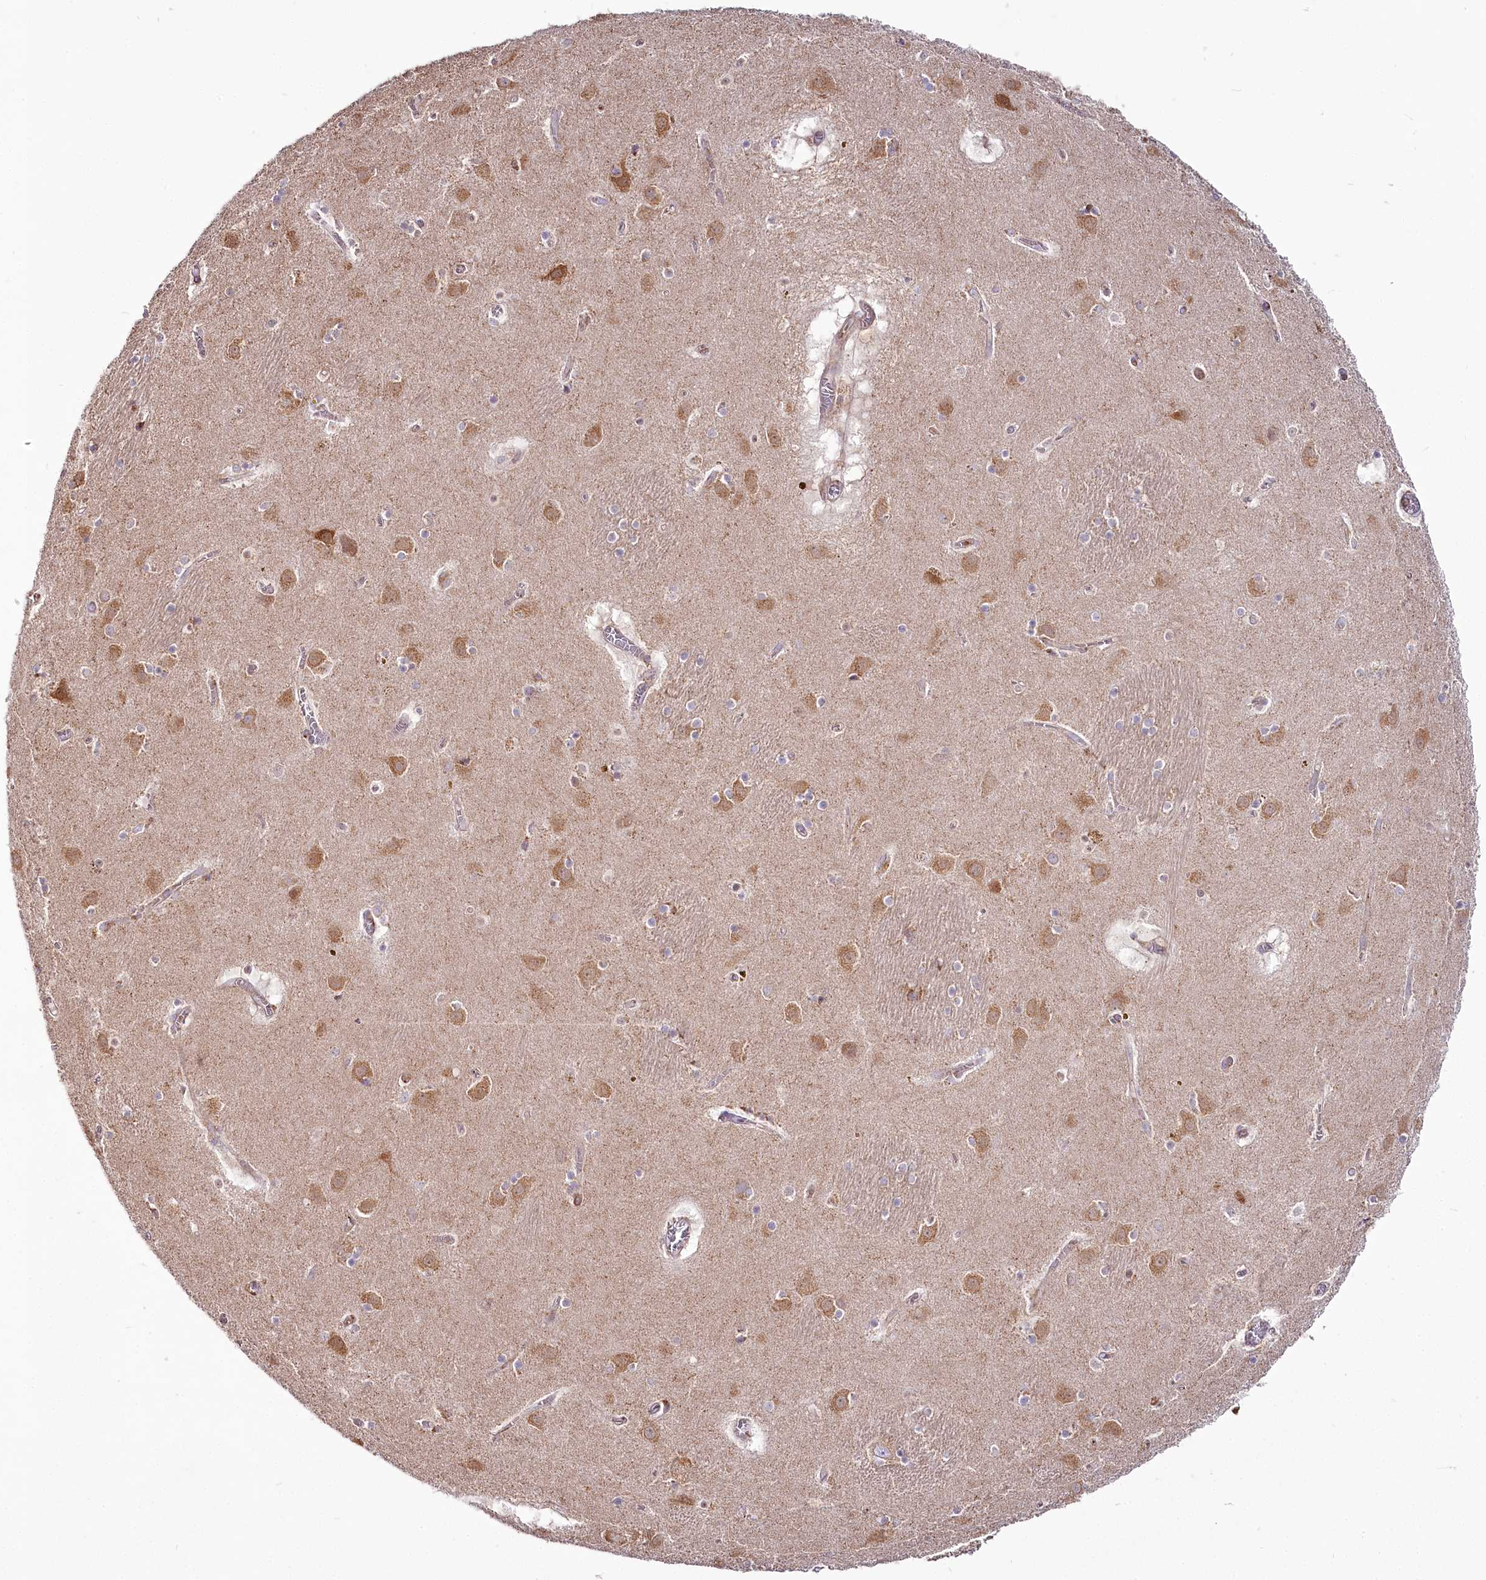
{"staining": {"intensity": "negative", "quantity": "none", "location": "none"}, "tissue": "caudate", "cell_type": "Glial cells", "image_type": "normal", "snomed": [{"axis": "morphology", "description": "Normal tissue, NOS"}, {"axis": "topography", "description": "Lateral ventricle wall"}], "caption": "Immunohistochemistry of benign caudate reveals no expression in glial cells. (Stains: DAB (3,3'-diaminobenzidine) IHC with hematoxylin counter stain, Microscopy: brightfield microscopy at high magnification).", "gene": "POGLUT1", "patient": {"sex": "male", "age": 70}}